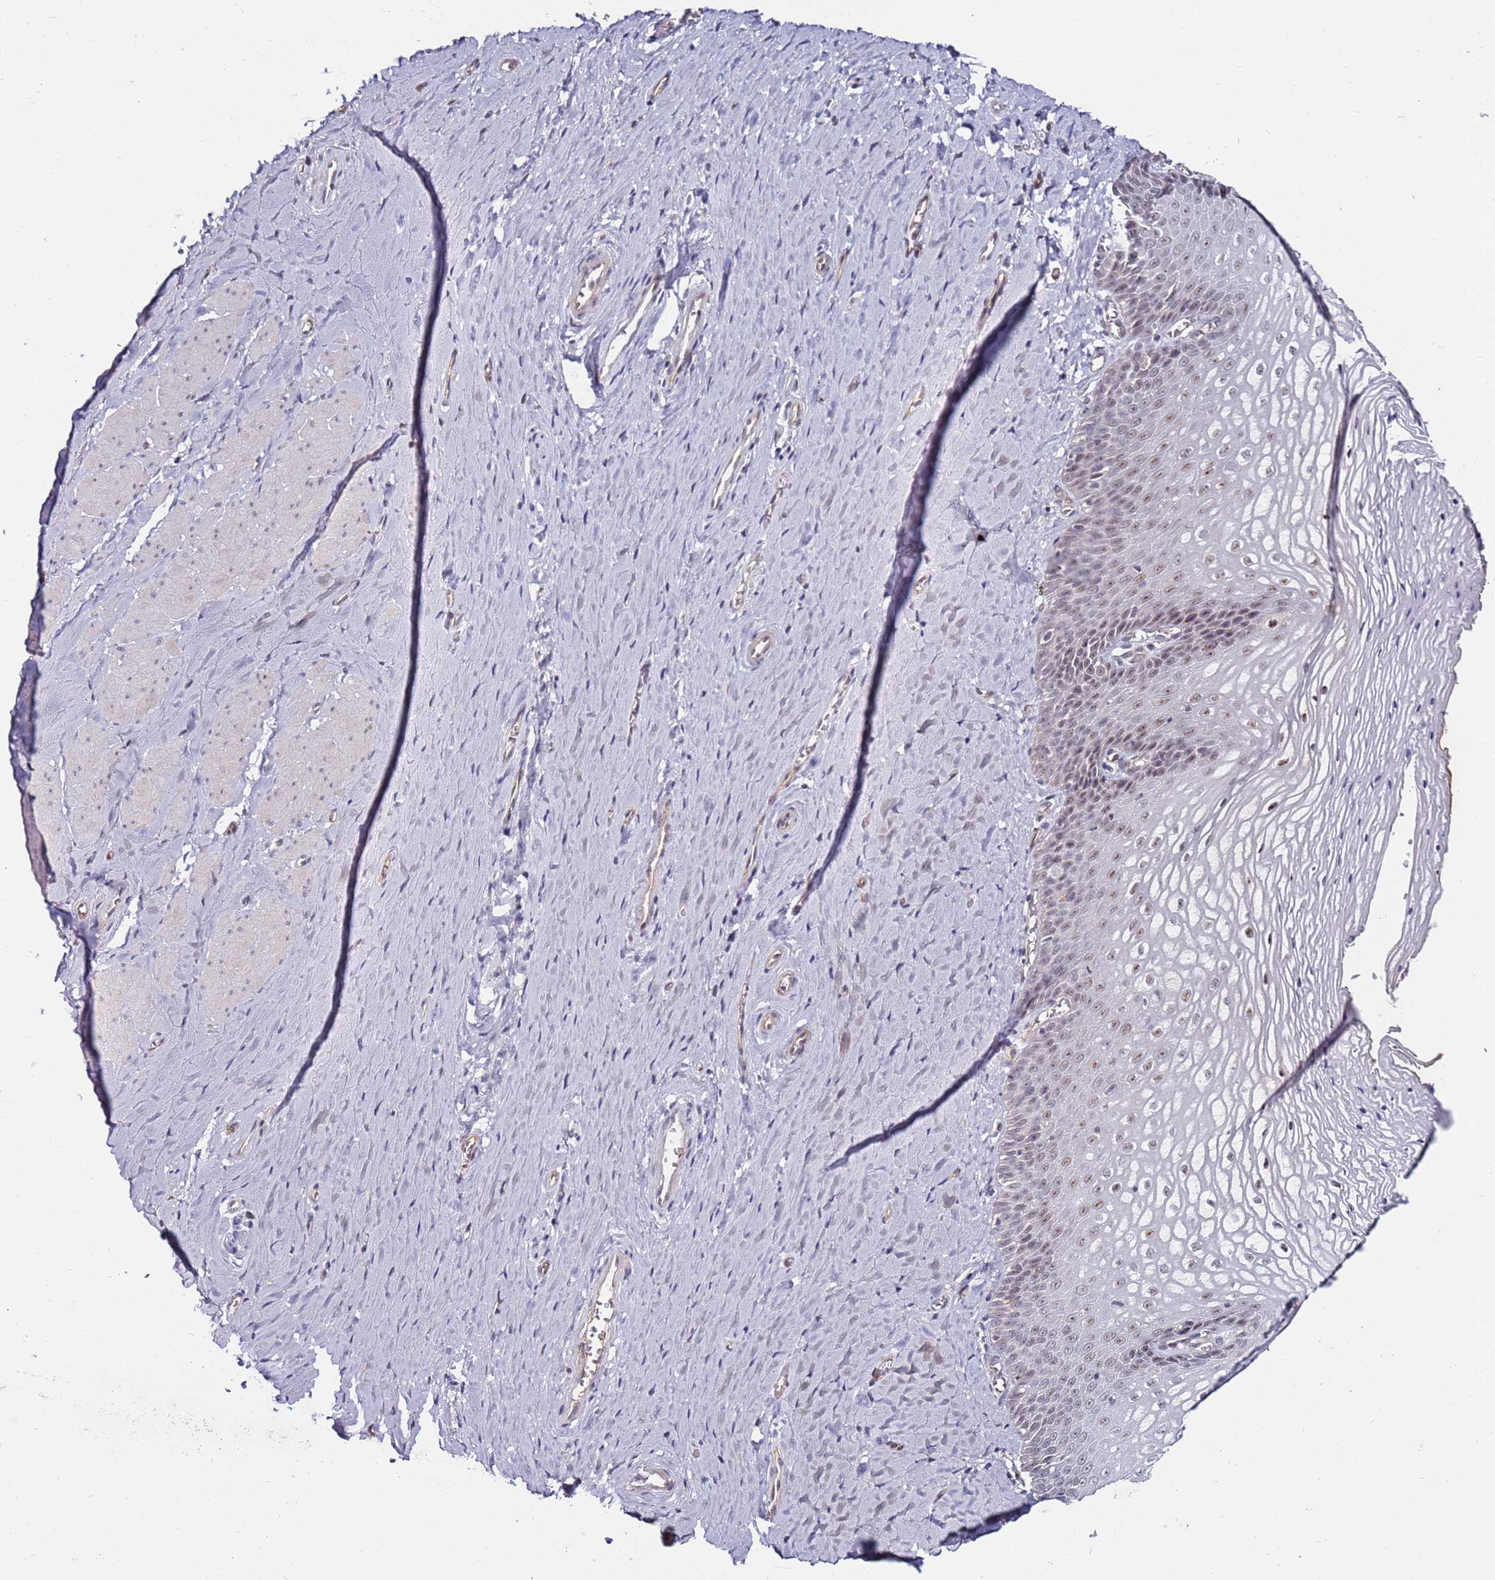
{"staining": {"intensity": "weak", "quantity": "25%-75%", "location": "nuclear"}, "tissue": "vagina", "cell_type": "Squamous epithelial cells", "image_type": "normal", "snomed": [{"axis": "morphology", "description": "Normal tissue, NOS"}, {"axis": "topography", "description": "Vagina"}], "caption": "The micrograph reveals immunohistochemical staining of normal vagina. There is weak nuclear positivity is seen in approximately 25%-75% of squamous epithelial cells.", "gene": "DUSP28", "patient": {"sex": "female", "age": 65}}